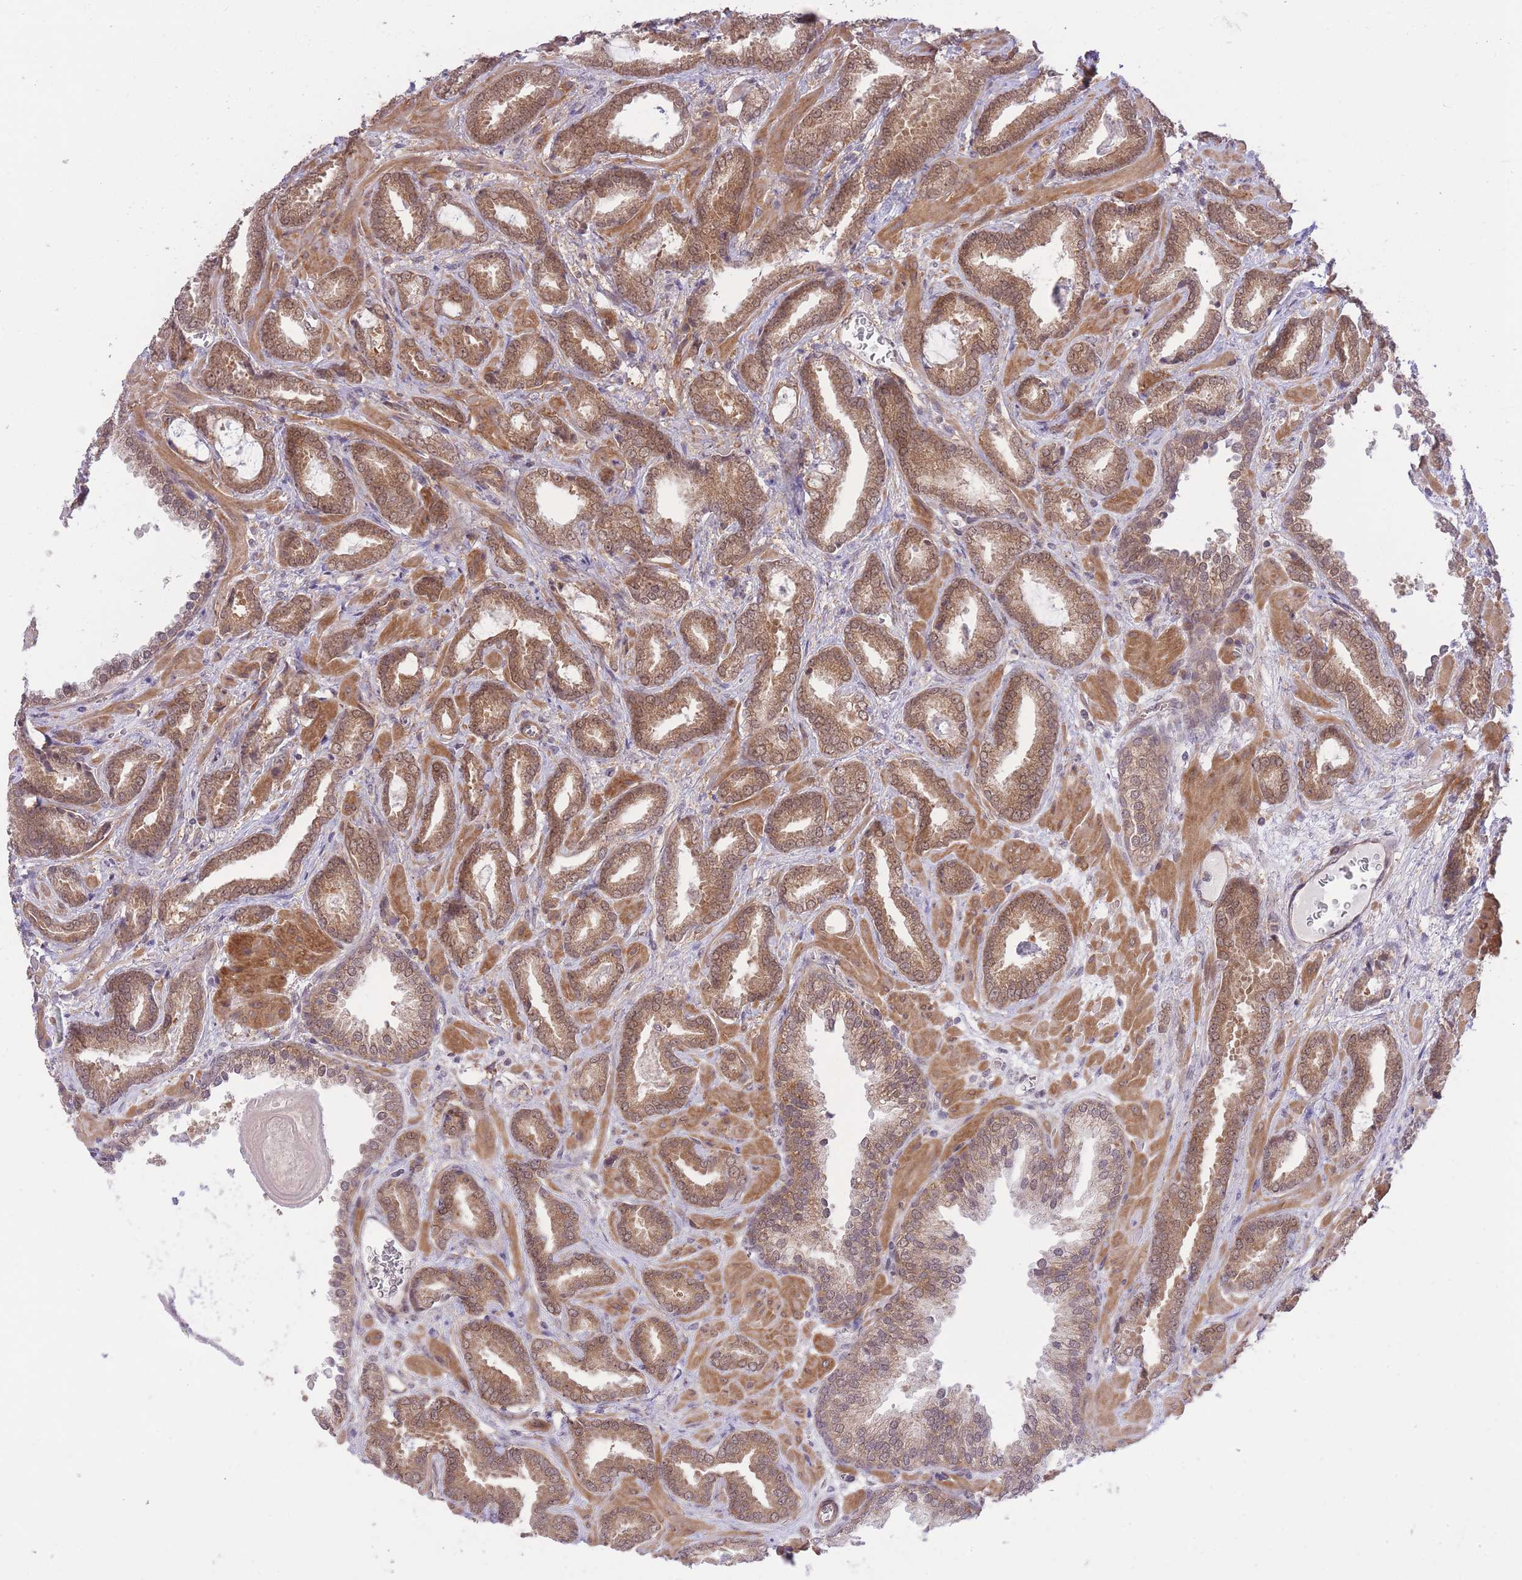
{"staining": {"intensity": "moderate", "quantity": ">75%", "location": "cytoplasmic/membranous,nuclear"}, "tissue": "prostate cancer", "cell_type": "Tumor cells", "image_type": "cancer", "snomed": [{"axis": "morphology", "description": "Adenocarcinoma, Low grade"}, {"axis": "topography", "description": "Prostate"}], "caption": "Prostate cancer (adenocarcinoma (low-grade)) tissue demonstrates moderate cytoplasmic/membranous and nuclear expression in approximately >75% of tumor cells", "gene": "ELOA2", "patient": {"sex": "male", "age": 62}}